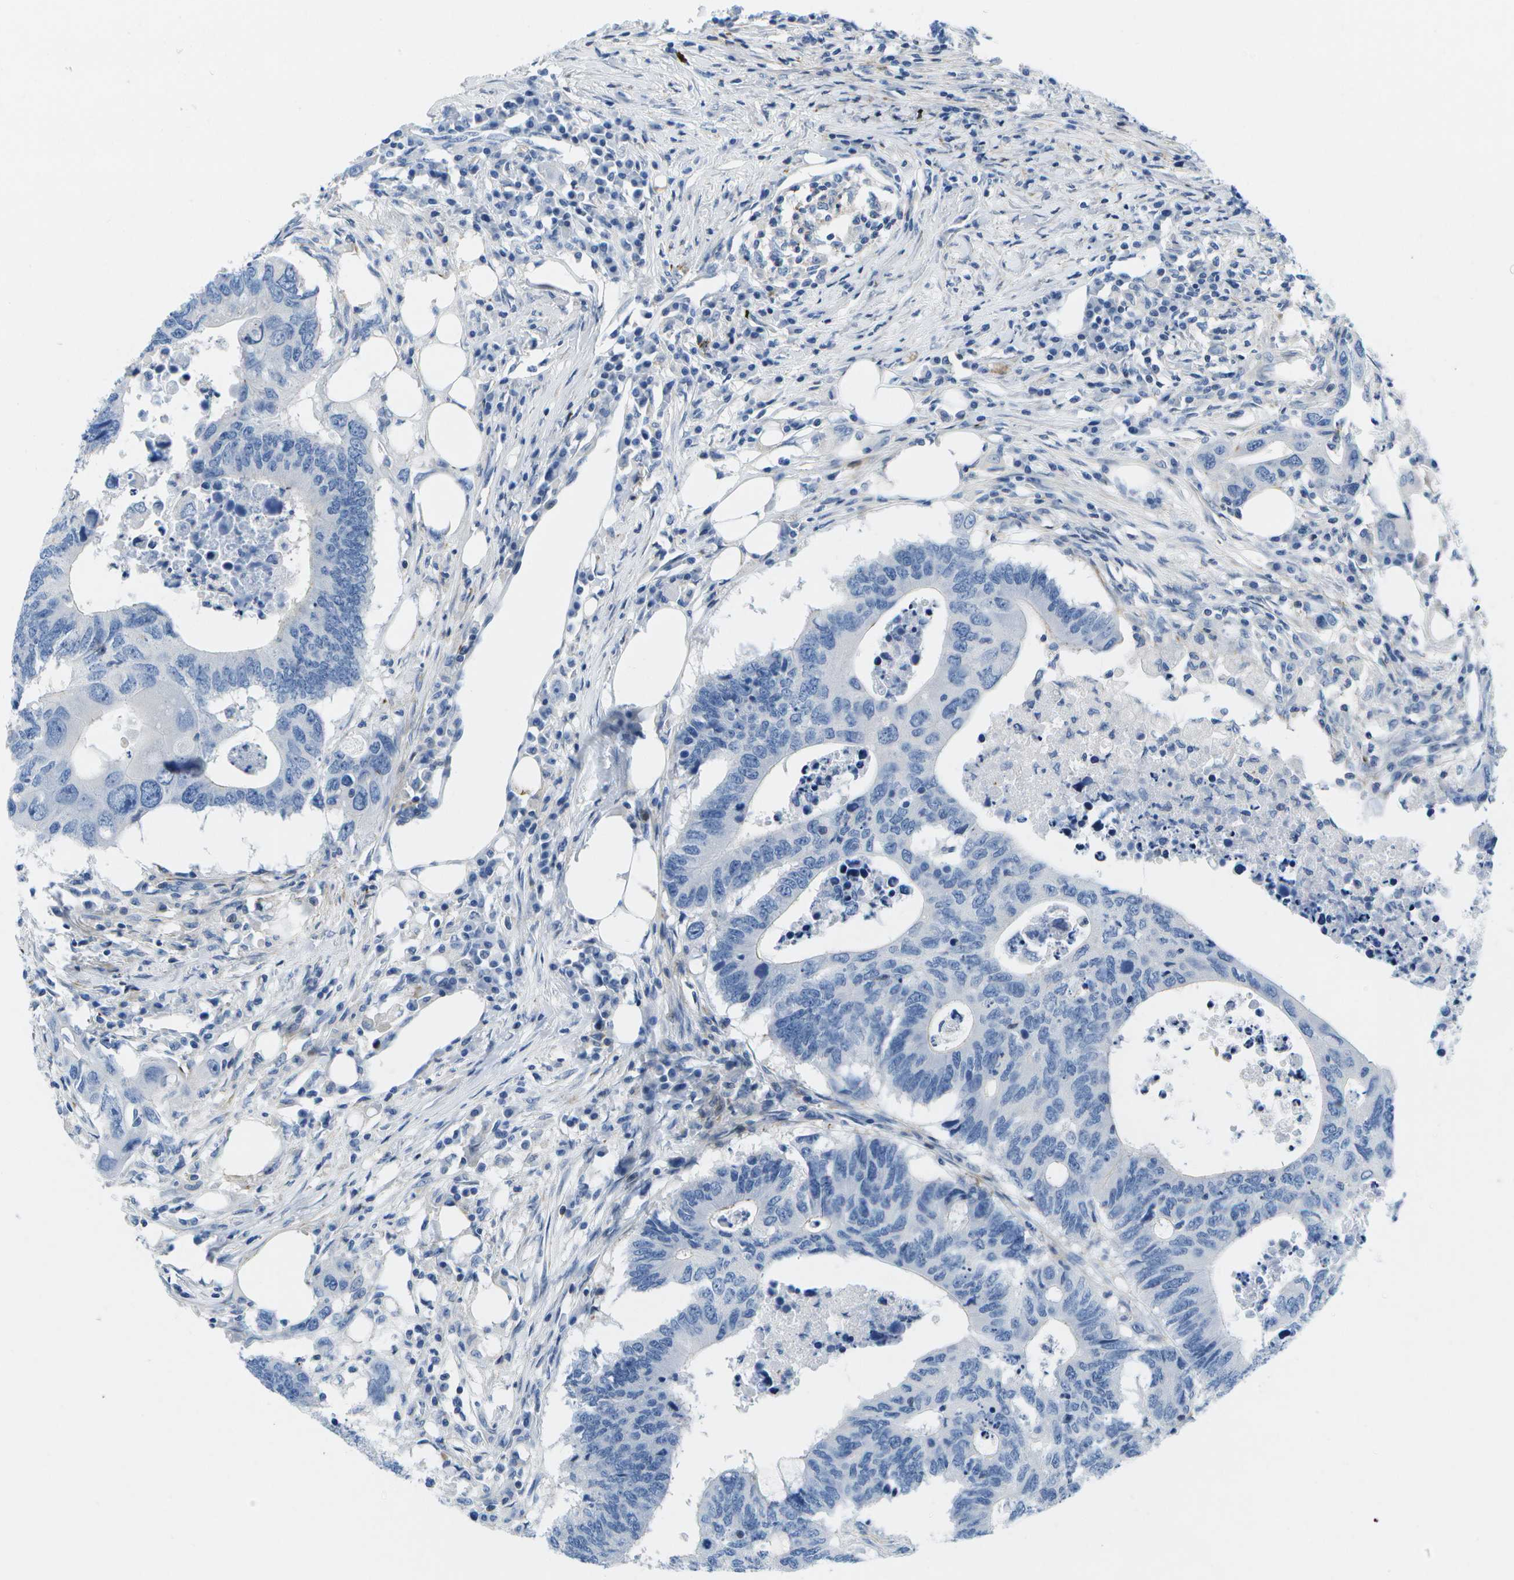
{"staining": {"intensity": "negative", "quantity": "none", "location": "none"}, "tissue": "colorectal cancer", "cell_type": "Tumor cells", "image_type": "cancer", "snomed": [{"axis": "morphology", "description": "Adenocarcinoma, NOS"}, {"axis": "topography", "description": "Colon"}], "caption": "The image reveals no staining of tumor cells in colorectal cancer (adenocarcinoma). The staining was performed using DAB (3,3'-diaminobenzidine) to visualize the protein expression in brown, while the nuclei were stained in blue with hematoxylin (Magnification: 20x).", "gene": "ADGRG6", "patient": {"sex": "male", "age": 71}}